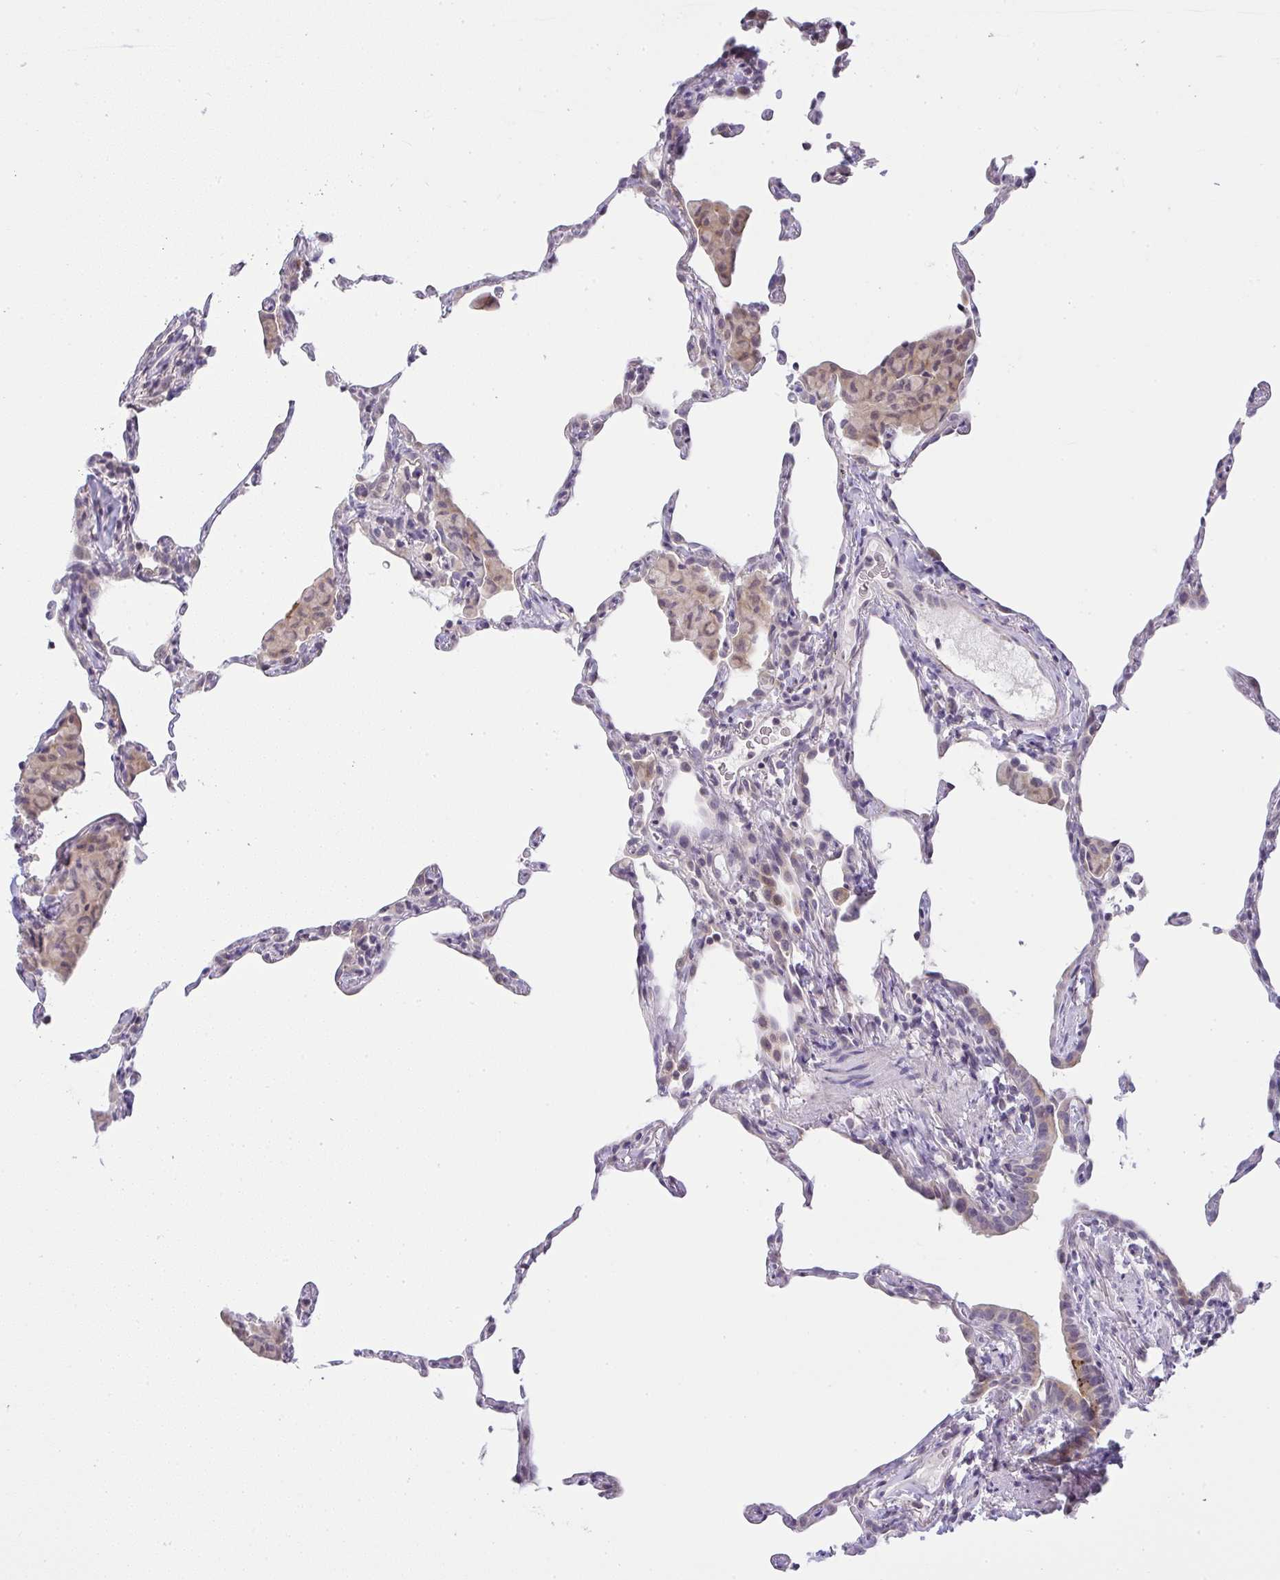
{"staining": {"intensity": "negative", "quantity": "none", "location": "none"}, "tissue": "lung", "cell_type": "Alveolar cells", "image_type": "normal", "snomed": [{"axis": "morphology", "description": "Normal tissue, NOS"}, {"axis": "topography", "description": "Lung"}], "caption": "Alveolar cells show no significant expression in benign lung.", "gene": "CACNA1S", "patient": {"sex": "female", "age": 57}}